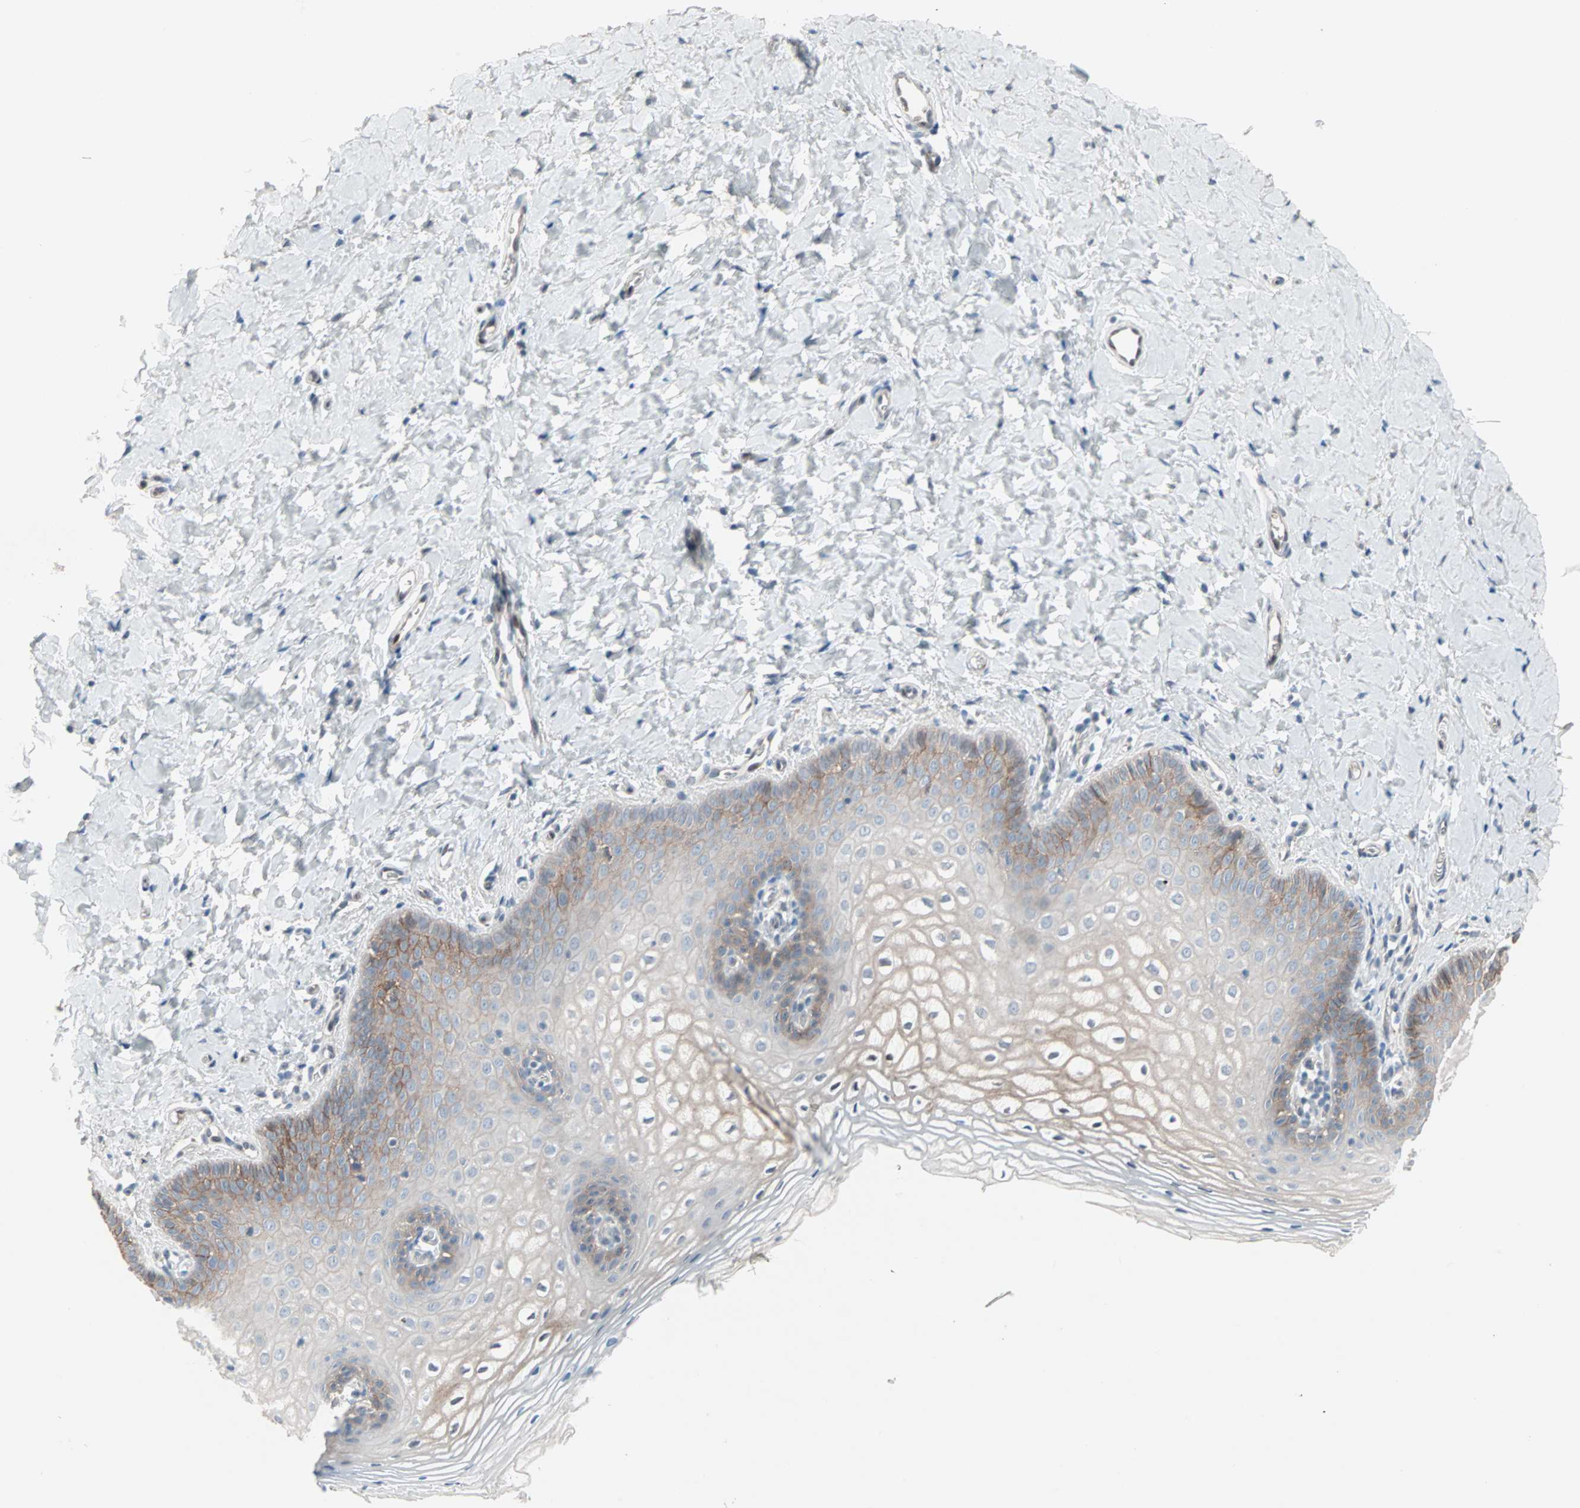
{"staining": {"intensity": "moderate", "quantity": "25%-75%", "location": "cytoplasmic/membranous"}, "tissue": "vagina", "cell_type": "Squamous epithelial cells", "image_type": "normal", "snomed": [{"axis": "morphology", "description": "Normal tissue, NOS"}, {"axis": "topography", "description": "Vagina"}], "caption": "Vagina stained with DAB (3,3'-diaminobenzidine) immunohistochemistry (IHC) demonstrates medium levels of moderate cytoplasmic/membranous positivity in about 25%-75% of squamous epithelial cells. (DAB IHC with brightfield microscopy, high magnification).", "gene": "CAND2", "patient": {"sex": "female", "age": 55}}